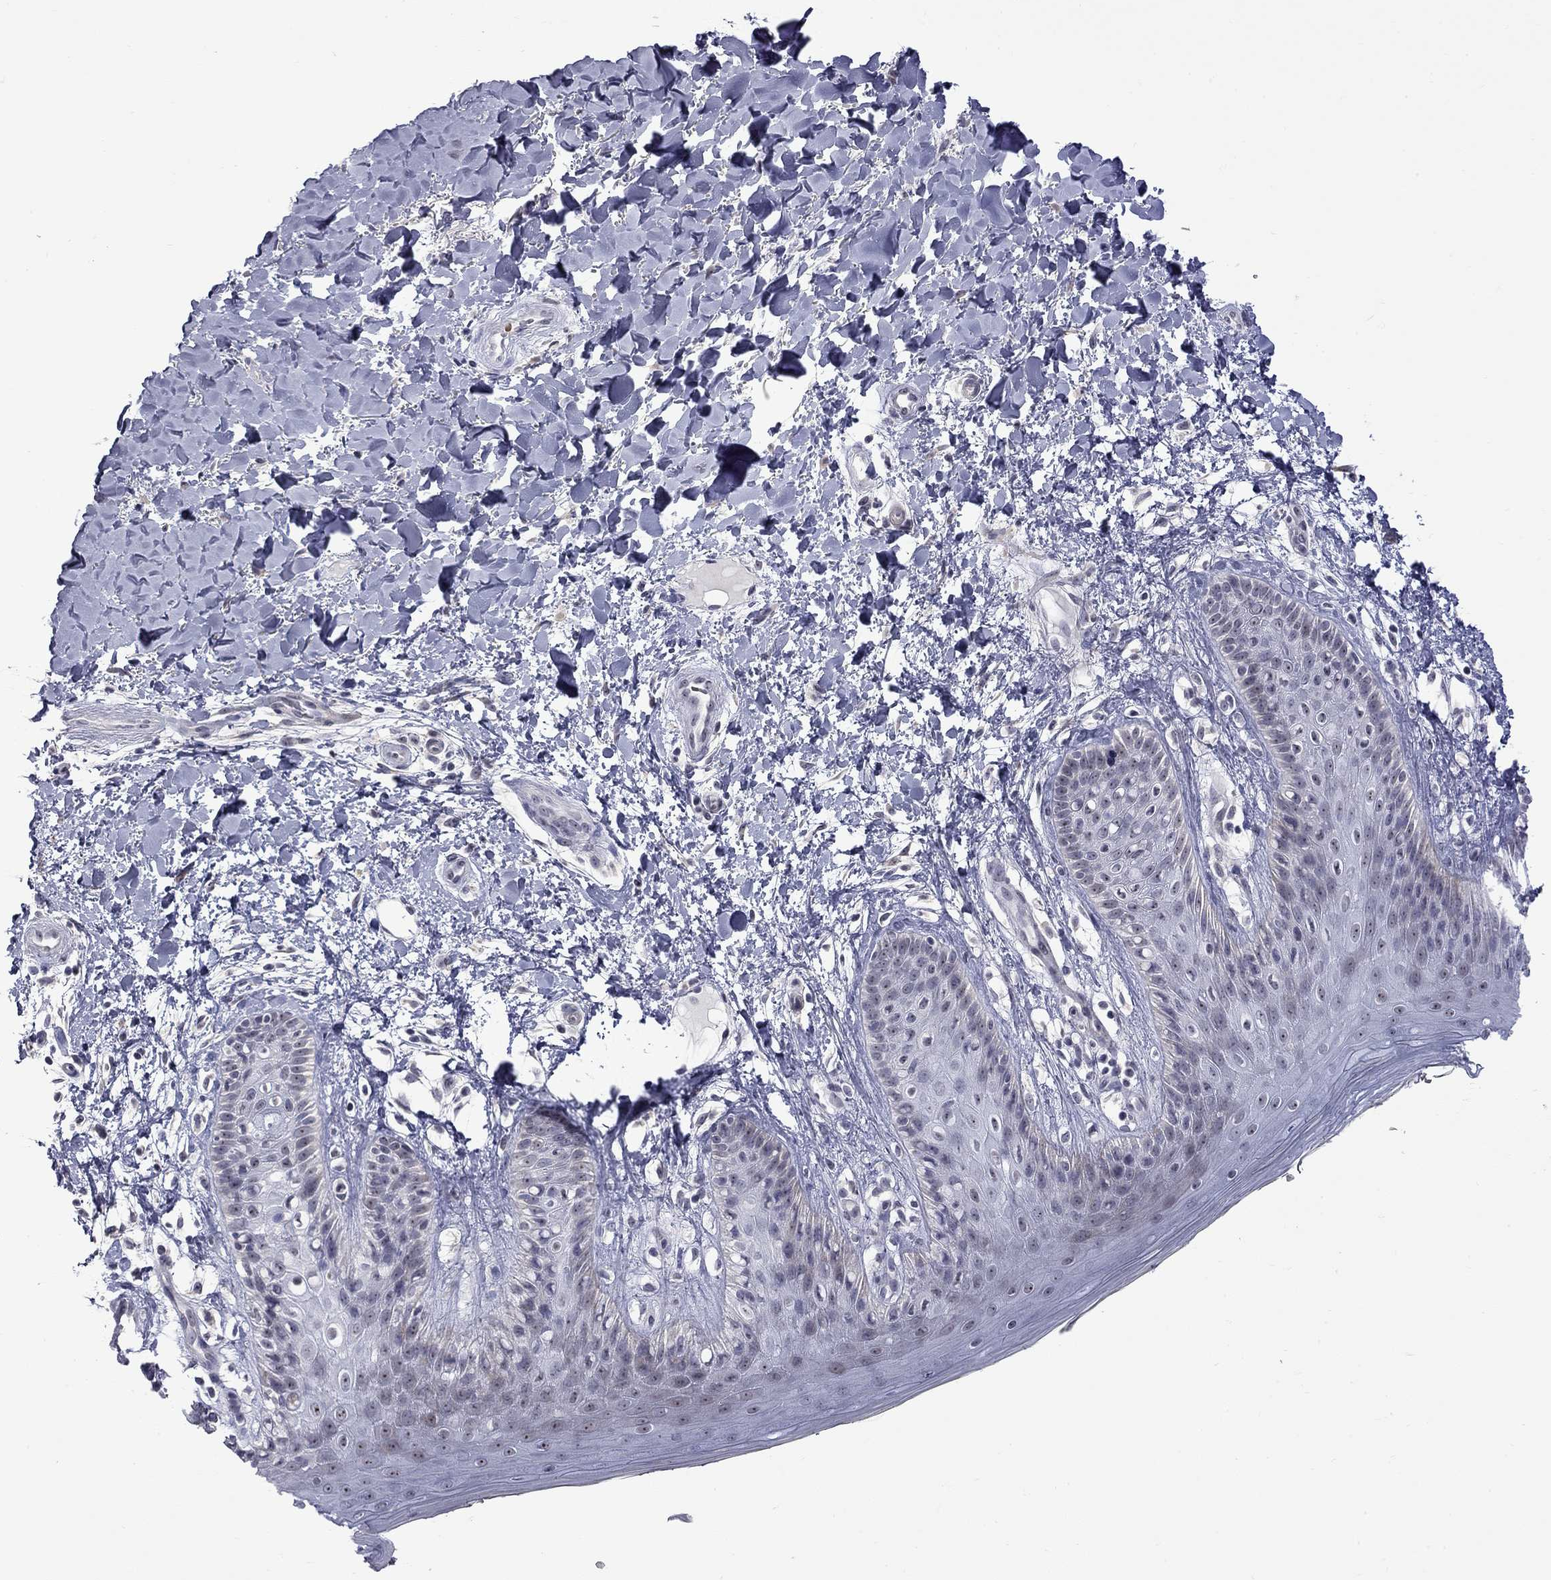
{"staining": {"intensity": "weak", "quantity": ">75%", "location": "nuclear"}, "tissue": "skin", "cell_type": "Epidermal cells", "image_type": "normal", "snomed": [{"axis": "morphology", "description": "Normal tissue, NOS"}, {"axis": "topography", "description": "Anal"}], "caption": "Unremarkable skin reveals weak nuclear expression in about >75% of epidermal cells, visualized by immunohistochemistry.", "gene": "GSG1L", "patient": {"sex": "male", "age": 36}}